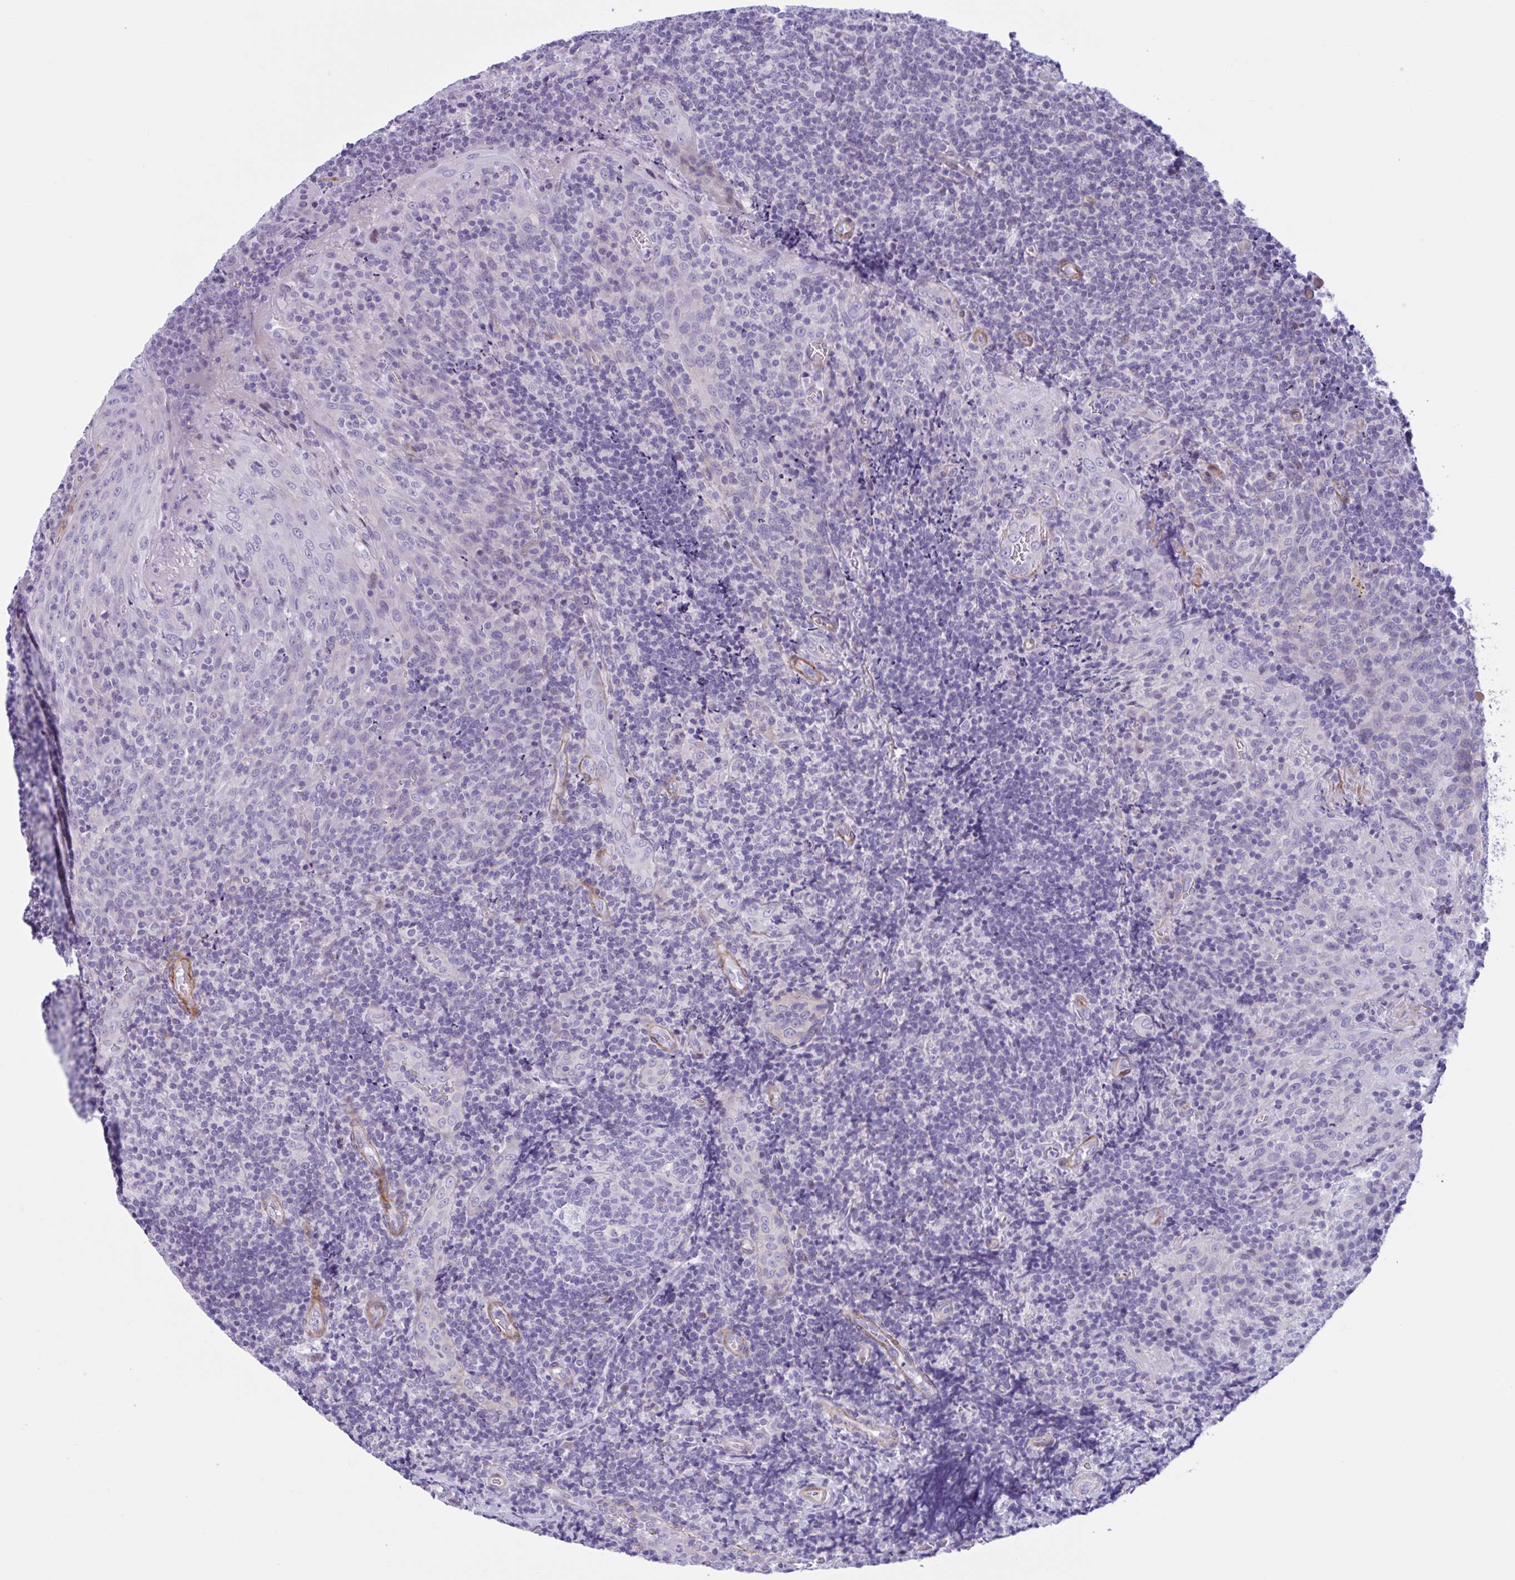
{"staining": {"intensity": "negative", "quantity": "none", "location": "none"}, "tissue": "tonsil", "cell_type": "Germinal center cells", "image_type": "normal", "snomed": [{"axis": "morphology", "description": "Normal tissue, NOS"}, {"axis": "topography", "description": "Tonsil"}], "caption": "Immunohistochemistry image of unremarkable tonsil stained for a protein (brown), which demonstrates no positivity in germinal center cells. Nuclei are stained in blue.", "gene": "AHCYL2", "patient": {"sex": "male", "age": 17}}